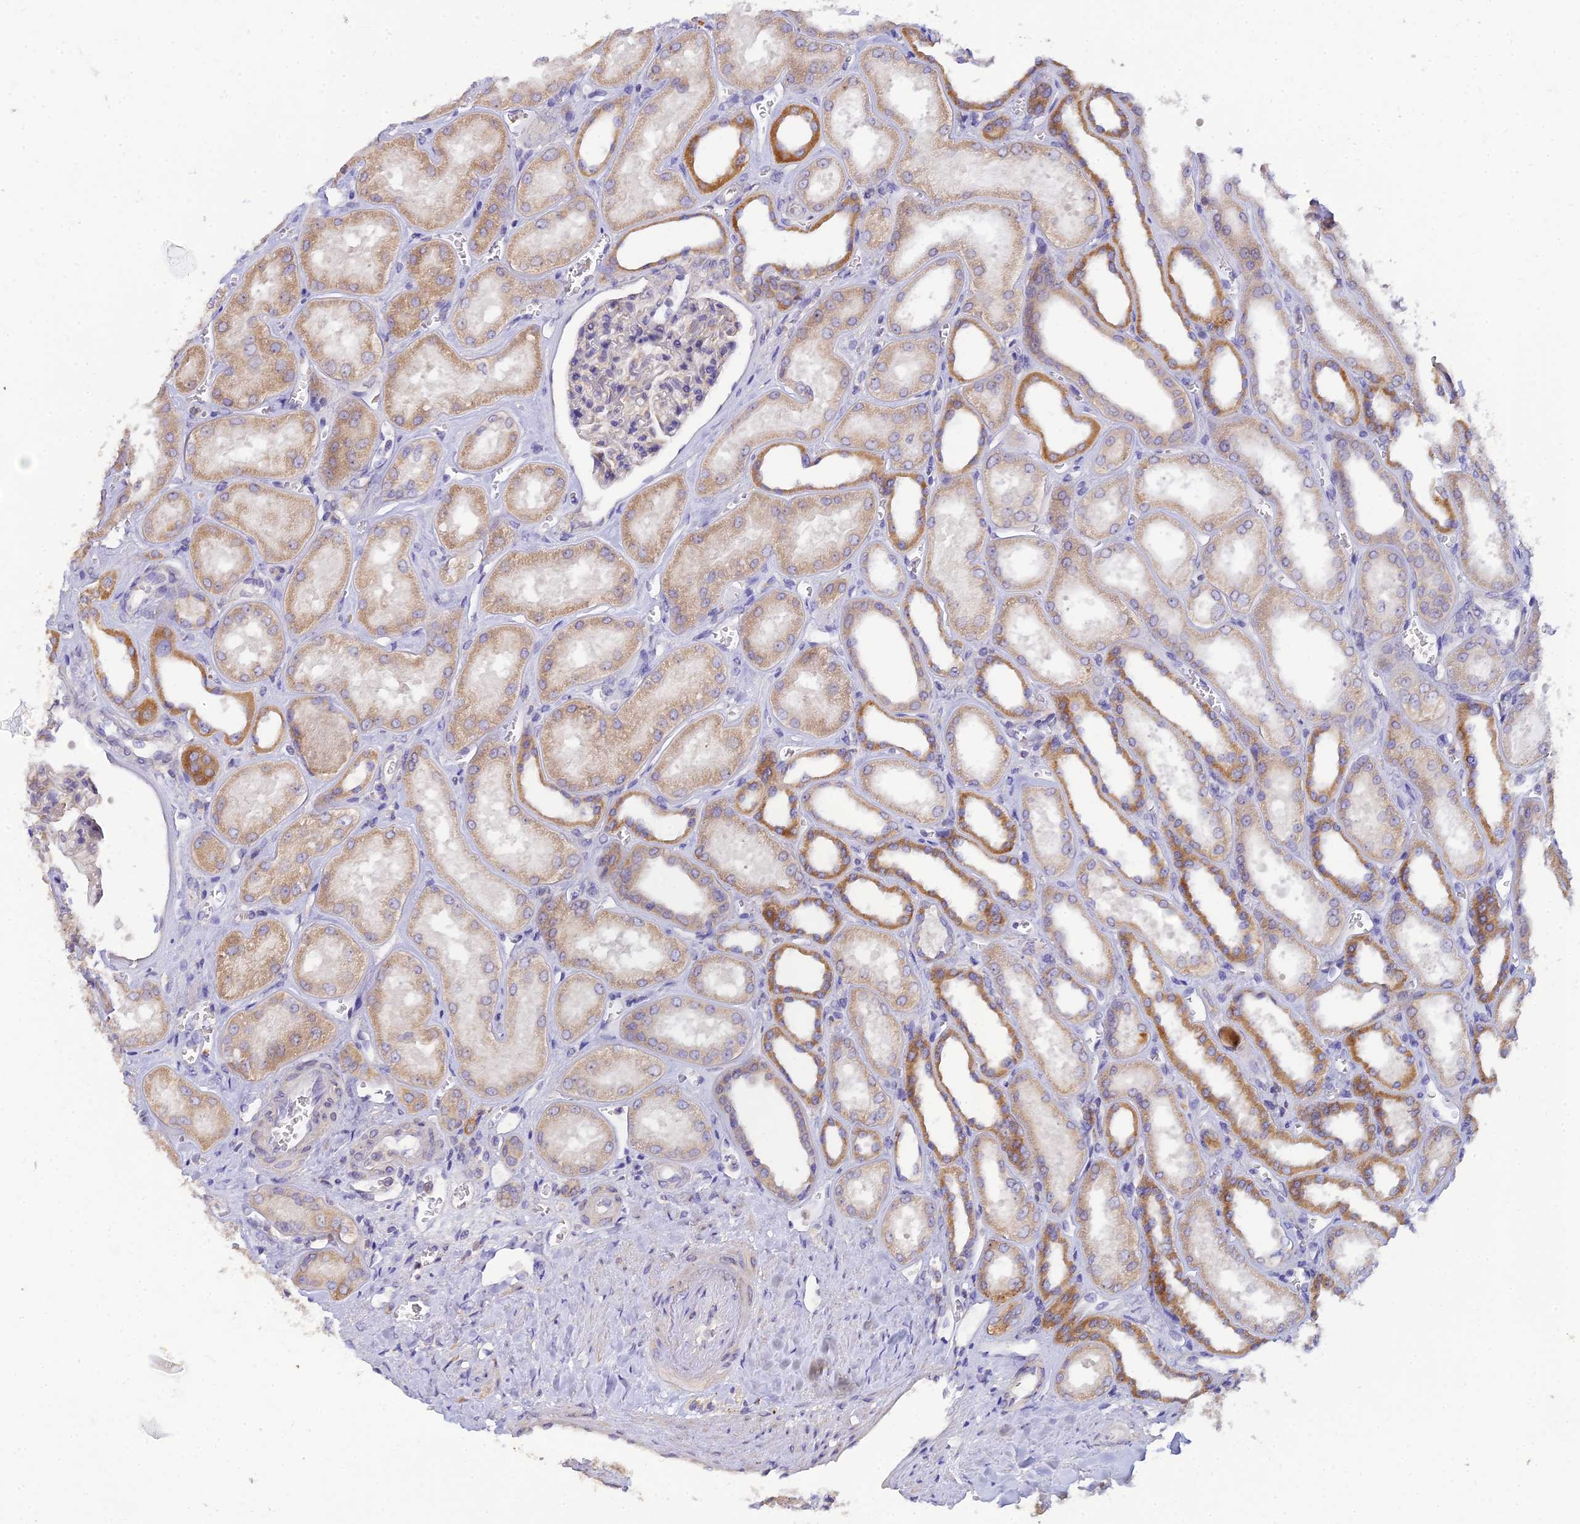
{"staining": {"intensity": "negative", "quantity": "none", "location": "none"}, "tissue": "kidney", "cell_type": "Cells in glomeruli", "image_type": "normal", "snomed": [{"axis": "morphology", "description": "Normal tissue, NOS"}, {"axis": "morphology", "description": "Adenocarcinoma, NOS"}, {"axis": "topography", "description": "Kidney"}], "caption": "The micrograph displays no significant staining in cells in glomeruli of kidney. (DAB IHC, high magnification).", "gene": "ARL8A", "patient": {"sex": "female", "age": 68}}